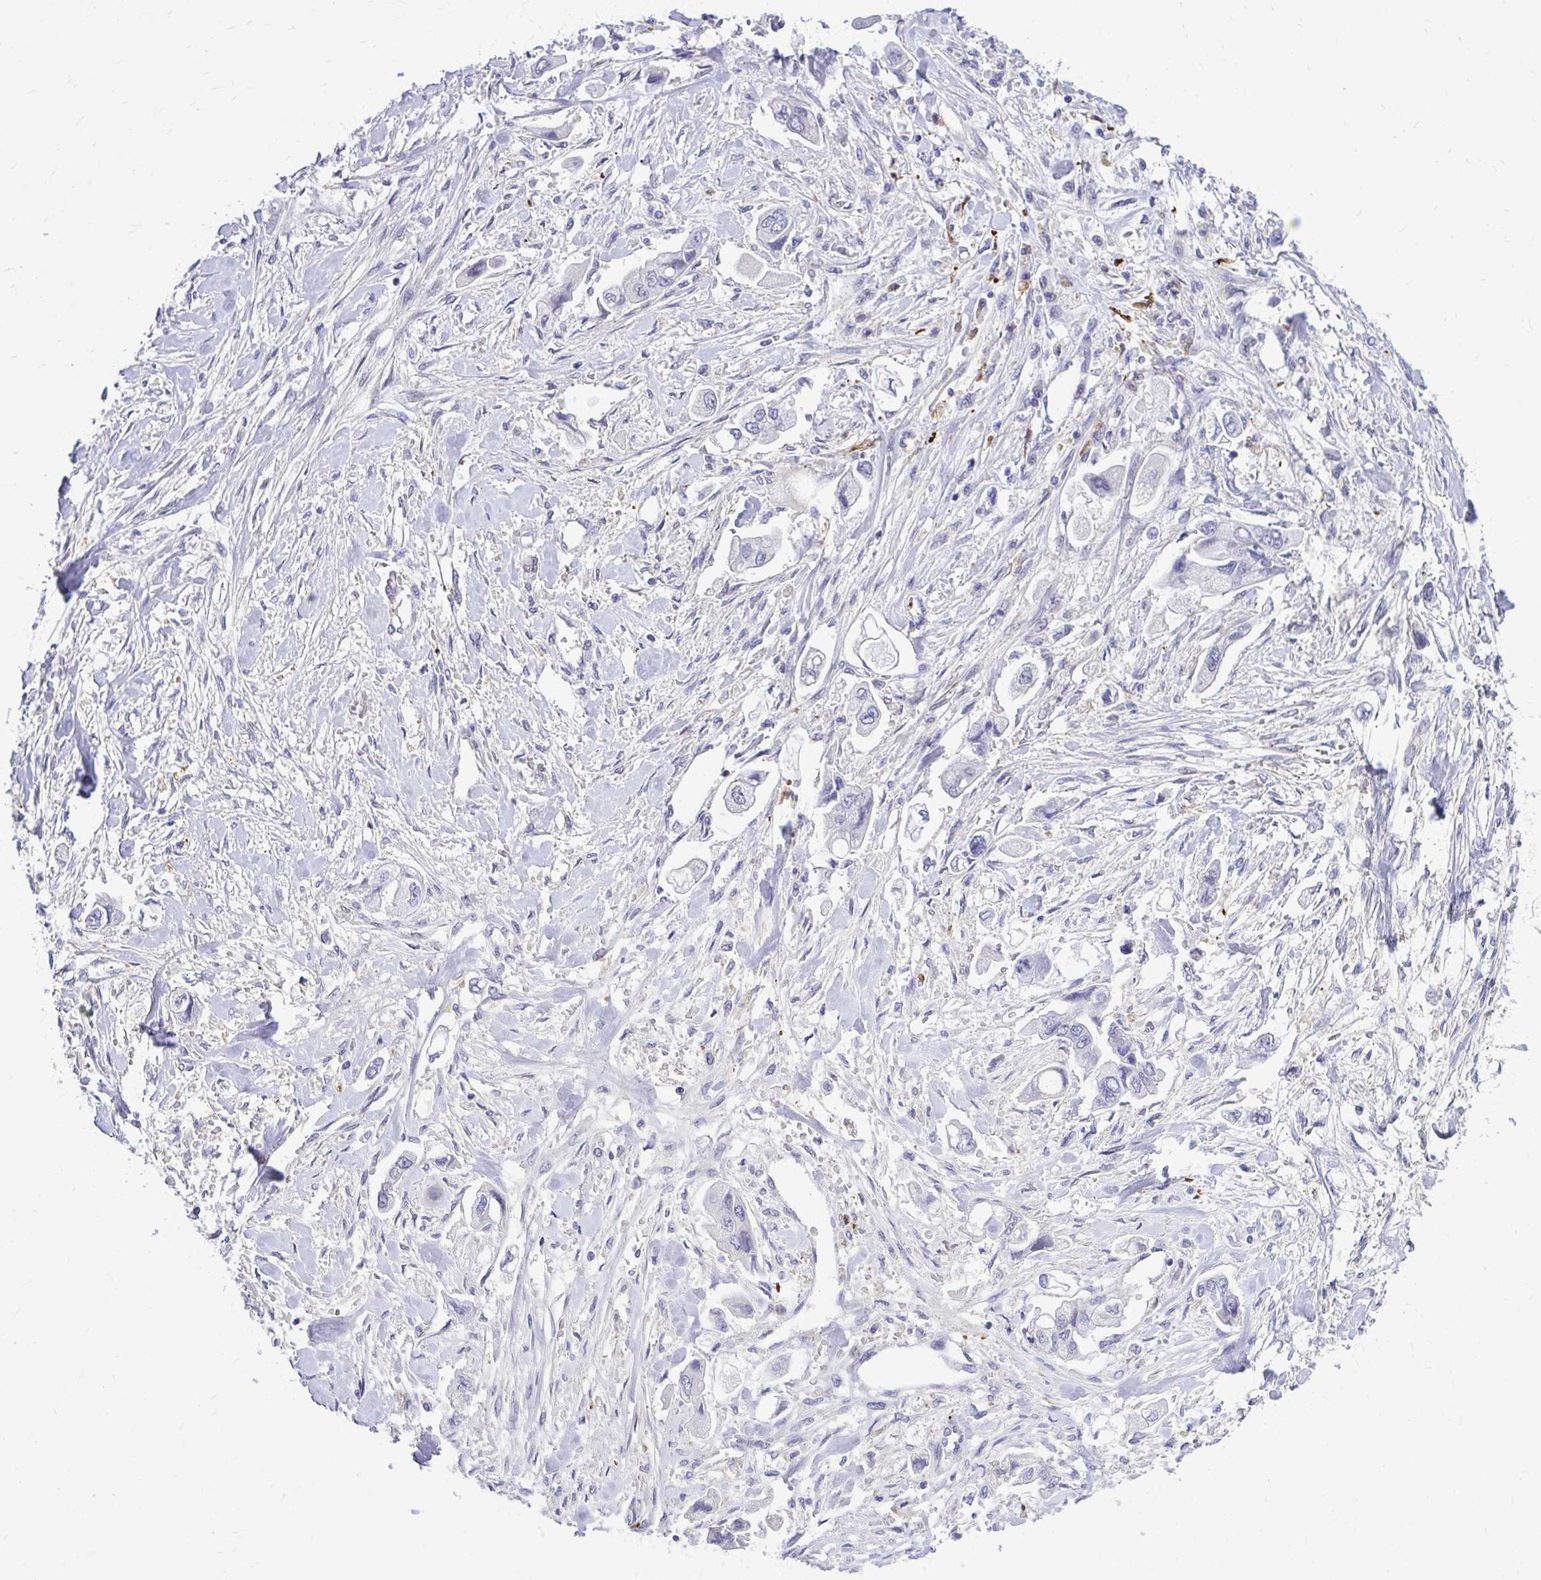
{"staining": {"intensity": "negative", "quantity": "none", "location": "none"}, "tissue": "stomach cancer", "cell_type": "Tumor cells", "image_type": "cancer", "snomed": [{"axis": "morphology", "description": "Adenocarcinoma, NOS"}, {"axis": "topography", "description": "Stomach"}], "caption": "A micrograph of human stomach cancer is negative for staining in tumor cells.", "gene": "ZBTB25", "patient": {"sex": "male", "age": 62}}